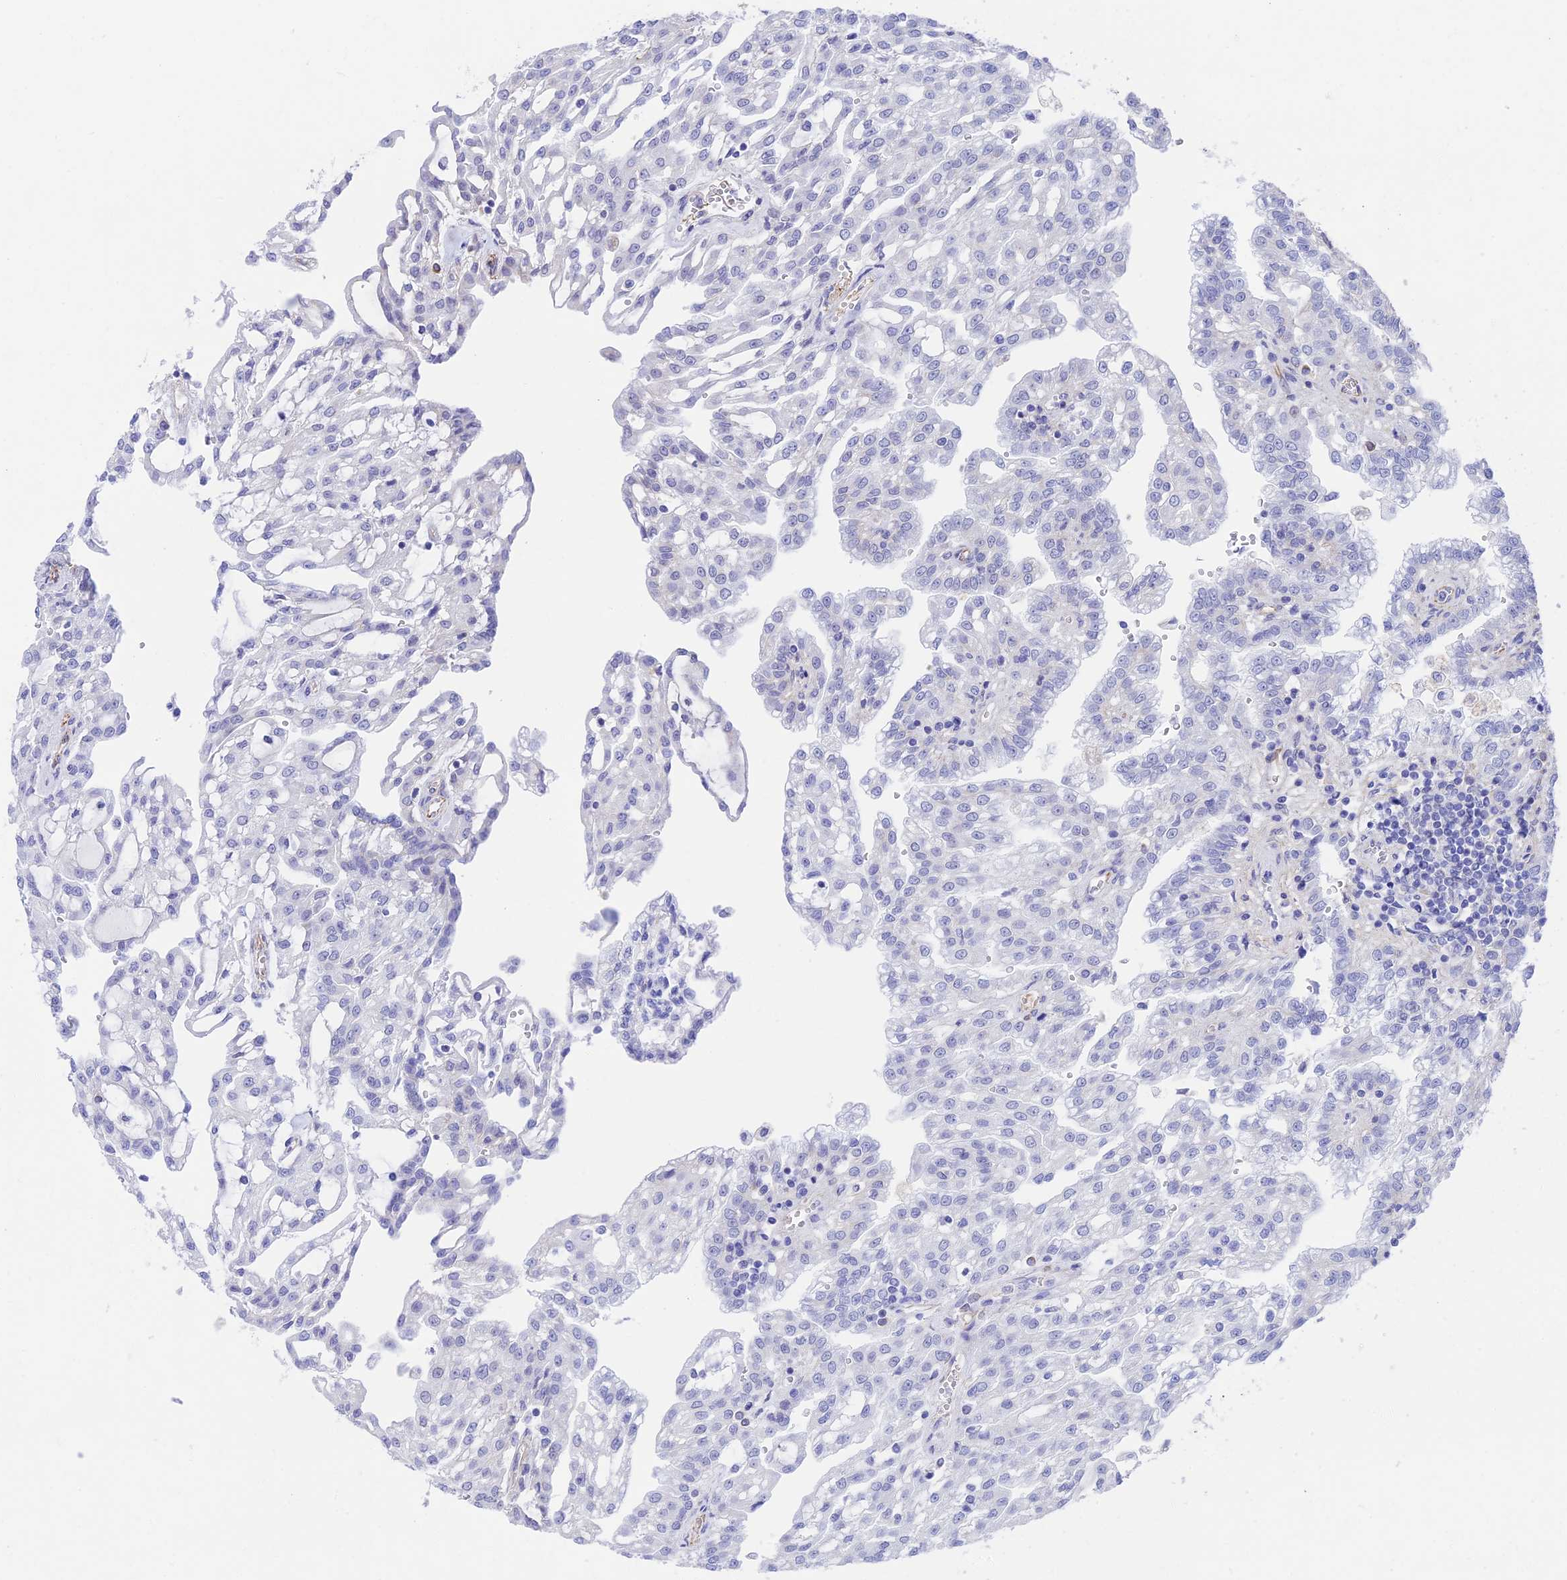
{"staining": {"intensity": "negative", "quantity": "none", "location": "none"}, "tissue": "renal cancer", "cell_type": "Tumor cells", "image_type": "cancer", "snomed": [{"axis": "morphology", "description": "Adenocarcinoma, NOS"}, {"axis": "topography", "description": "Kidney"}], "caption": "Immunohistochemistry of human renal adenocarcinoma displays no staining in tumor cells.", "gene": "ZNF652", "patient": {"sex": "male", "age": 63}}